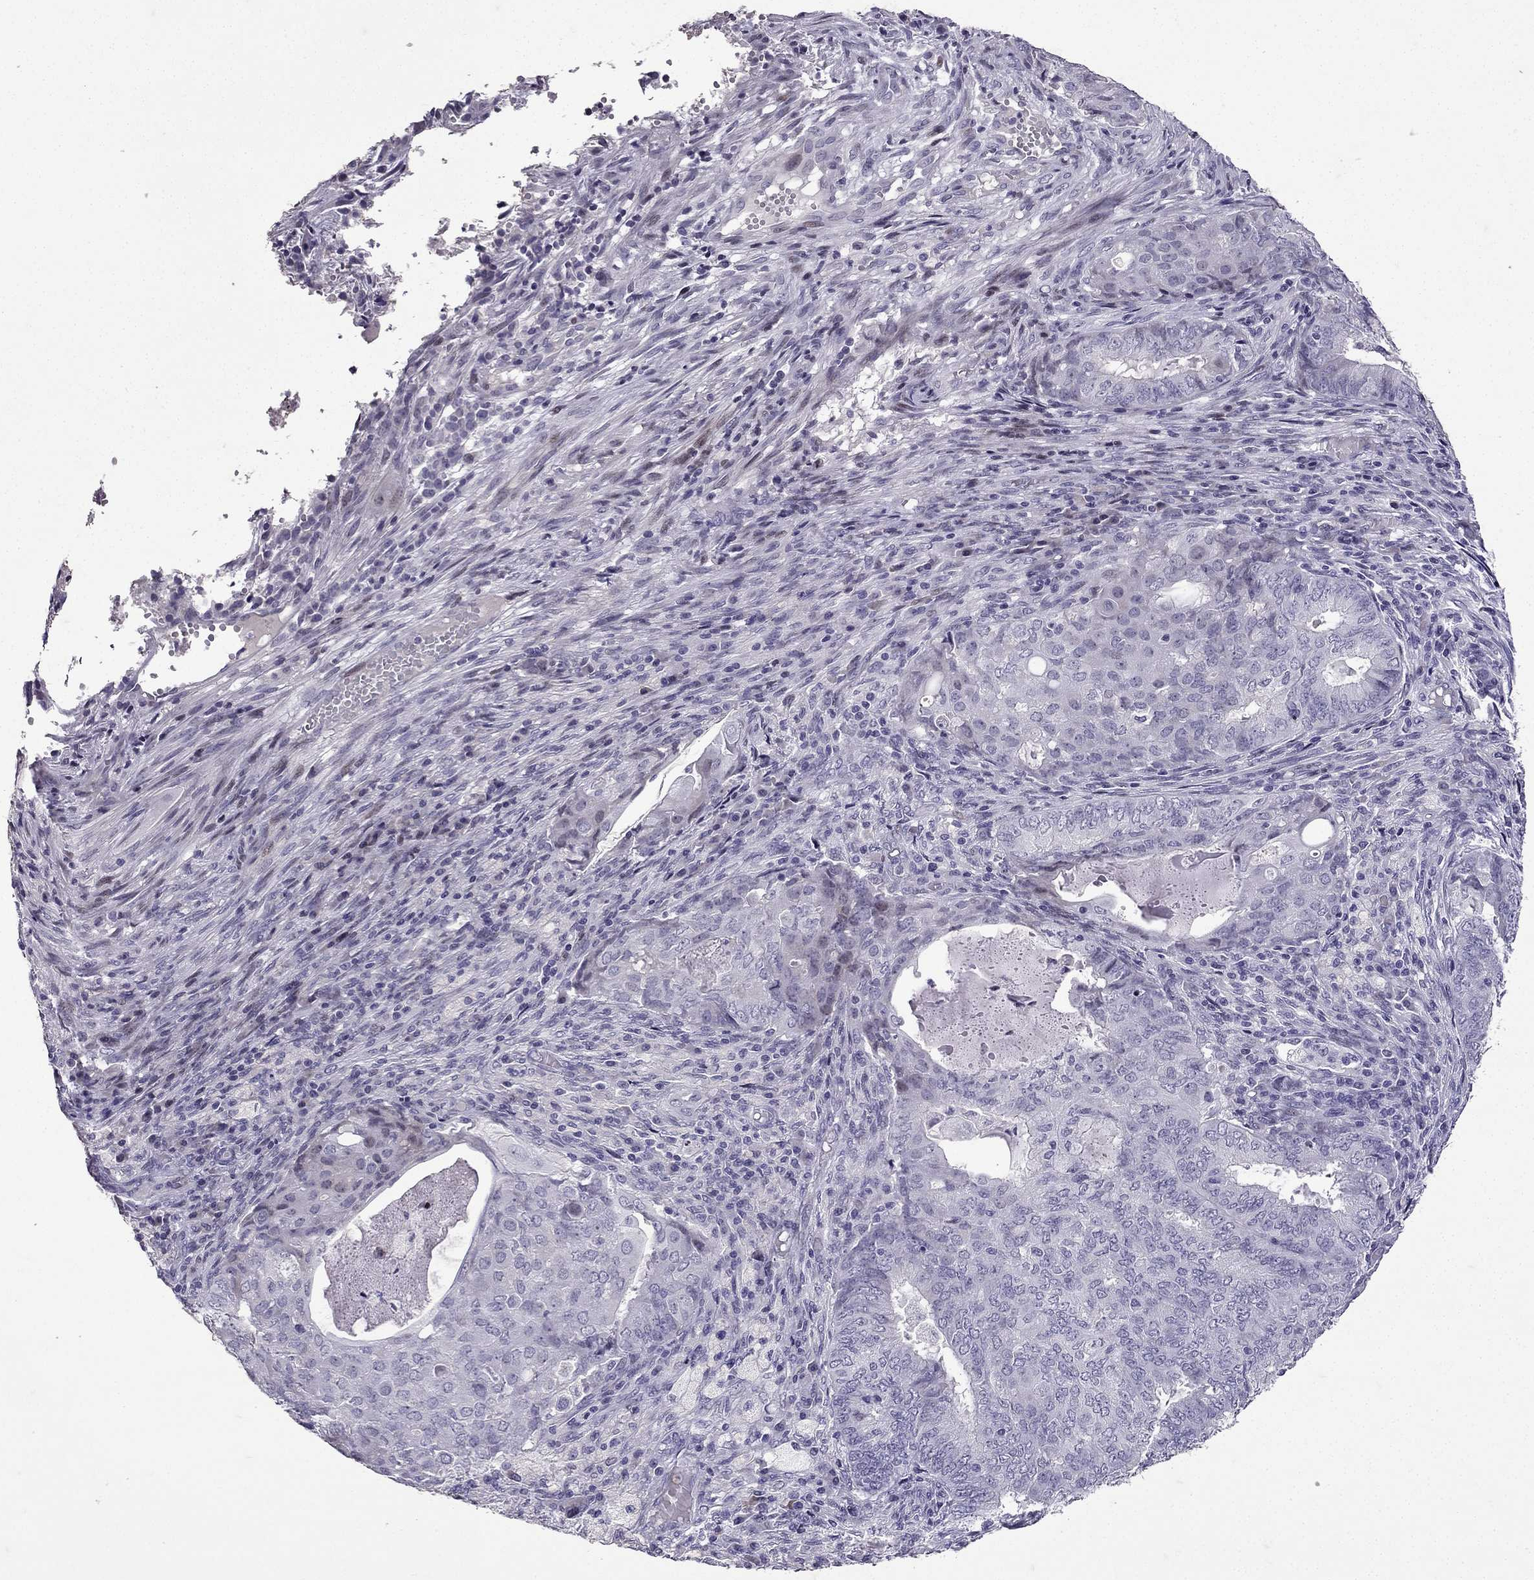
{"staining": {"intensity": "negative", "quantity": "none", "location": "none"}, "tissue": "endometrial cancer", "cell_type": "Tumor cells", "image_type": "cancer", "snomed": [{"axis": "morphology", "description": "Adenocarcinoma, NOS"}, {"axis": "topography", "description": "Endometrium"}], "caption": "Immunohistochemistry histopathology image of neoplastic tissue: endometrial cancer stained with DAB shows no significant protein expression in tumor cells.", "gene": "TTN", "patient": {"sex": "female", "age": 62}}